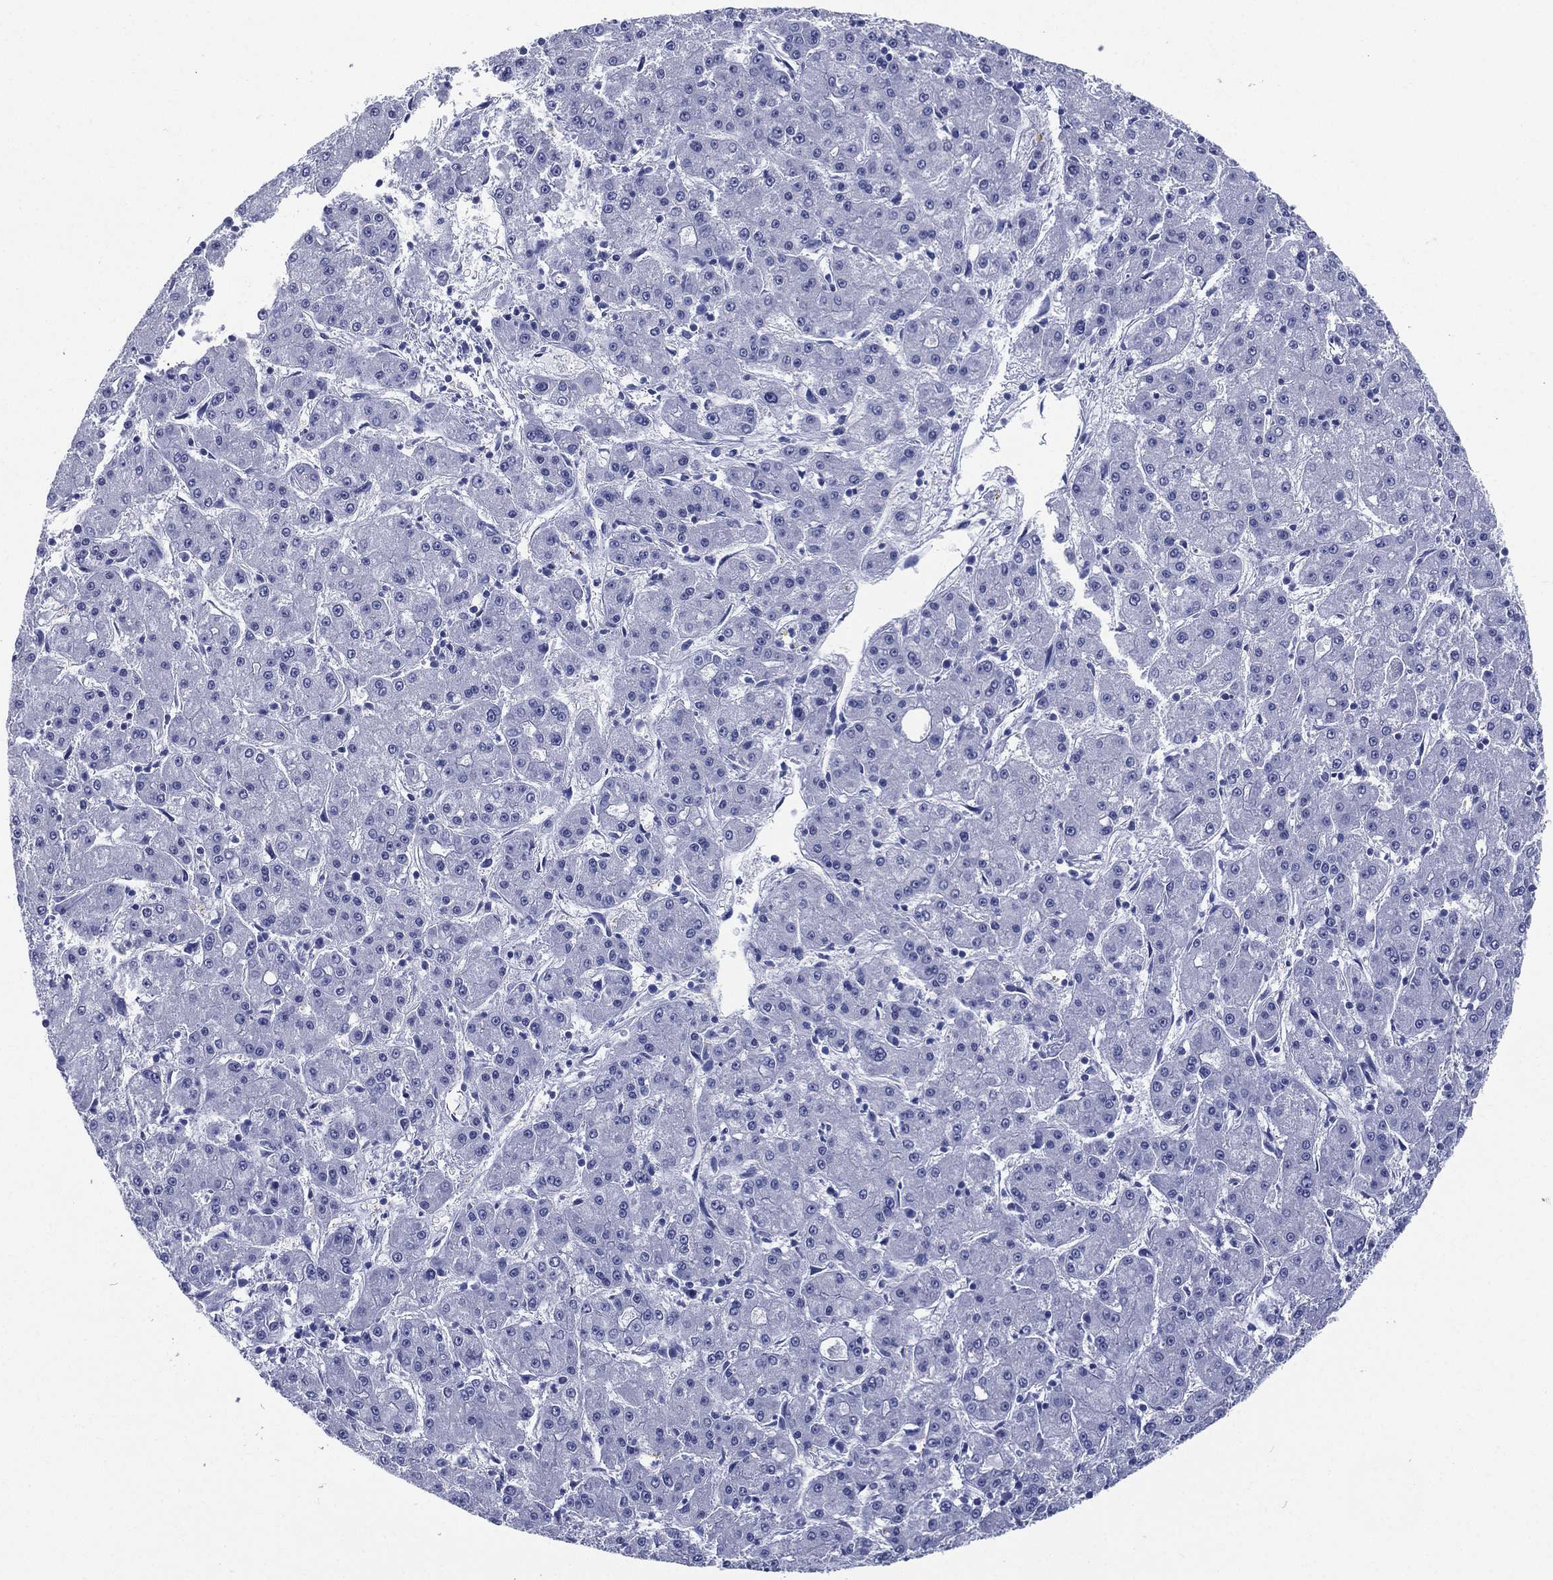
{"staining": {"intensity": "negative", "quantity": "none", "location": "none"}, "tissue": "liver cancer", "cell_type": "Tumor cells", "image_type": "cancer", "snomed": [{"axis": "morphology", "description": "Carcinoma, Hepatocellular, NOS"}, {"axis": "topography", "description": "Liver"}], "caption": "Micrograph shows no significant protein positivity in tumor cells of liver cancer.", "gene": "RSPH4A", "patient": {"sex": "male", "age": 73}}